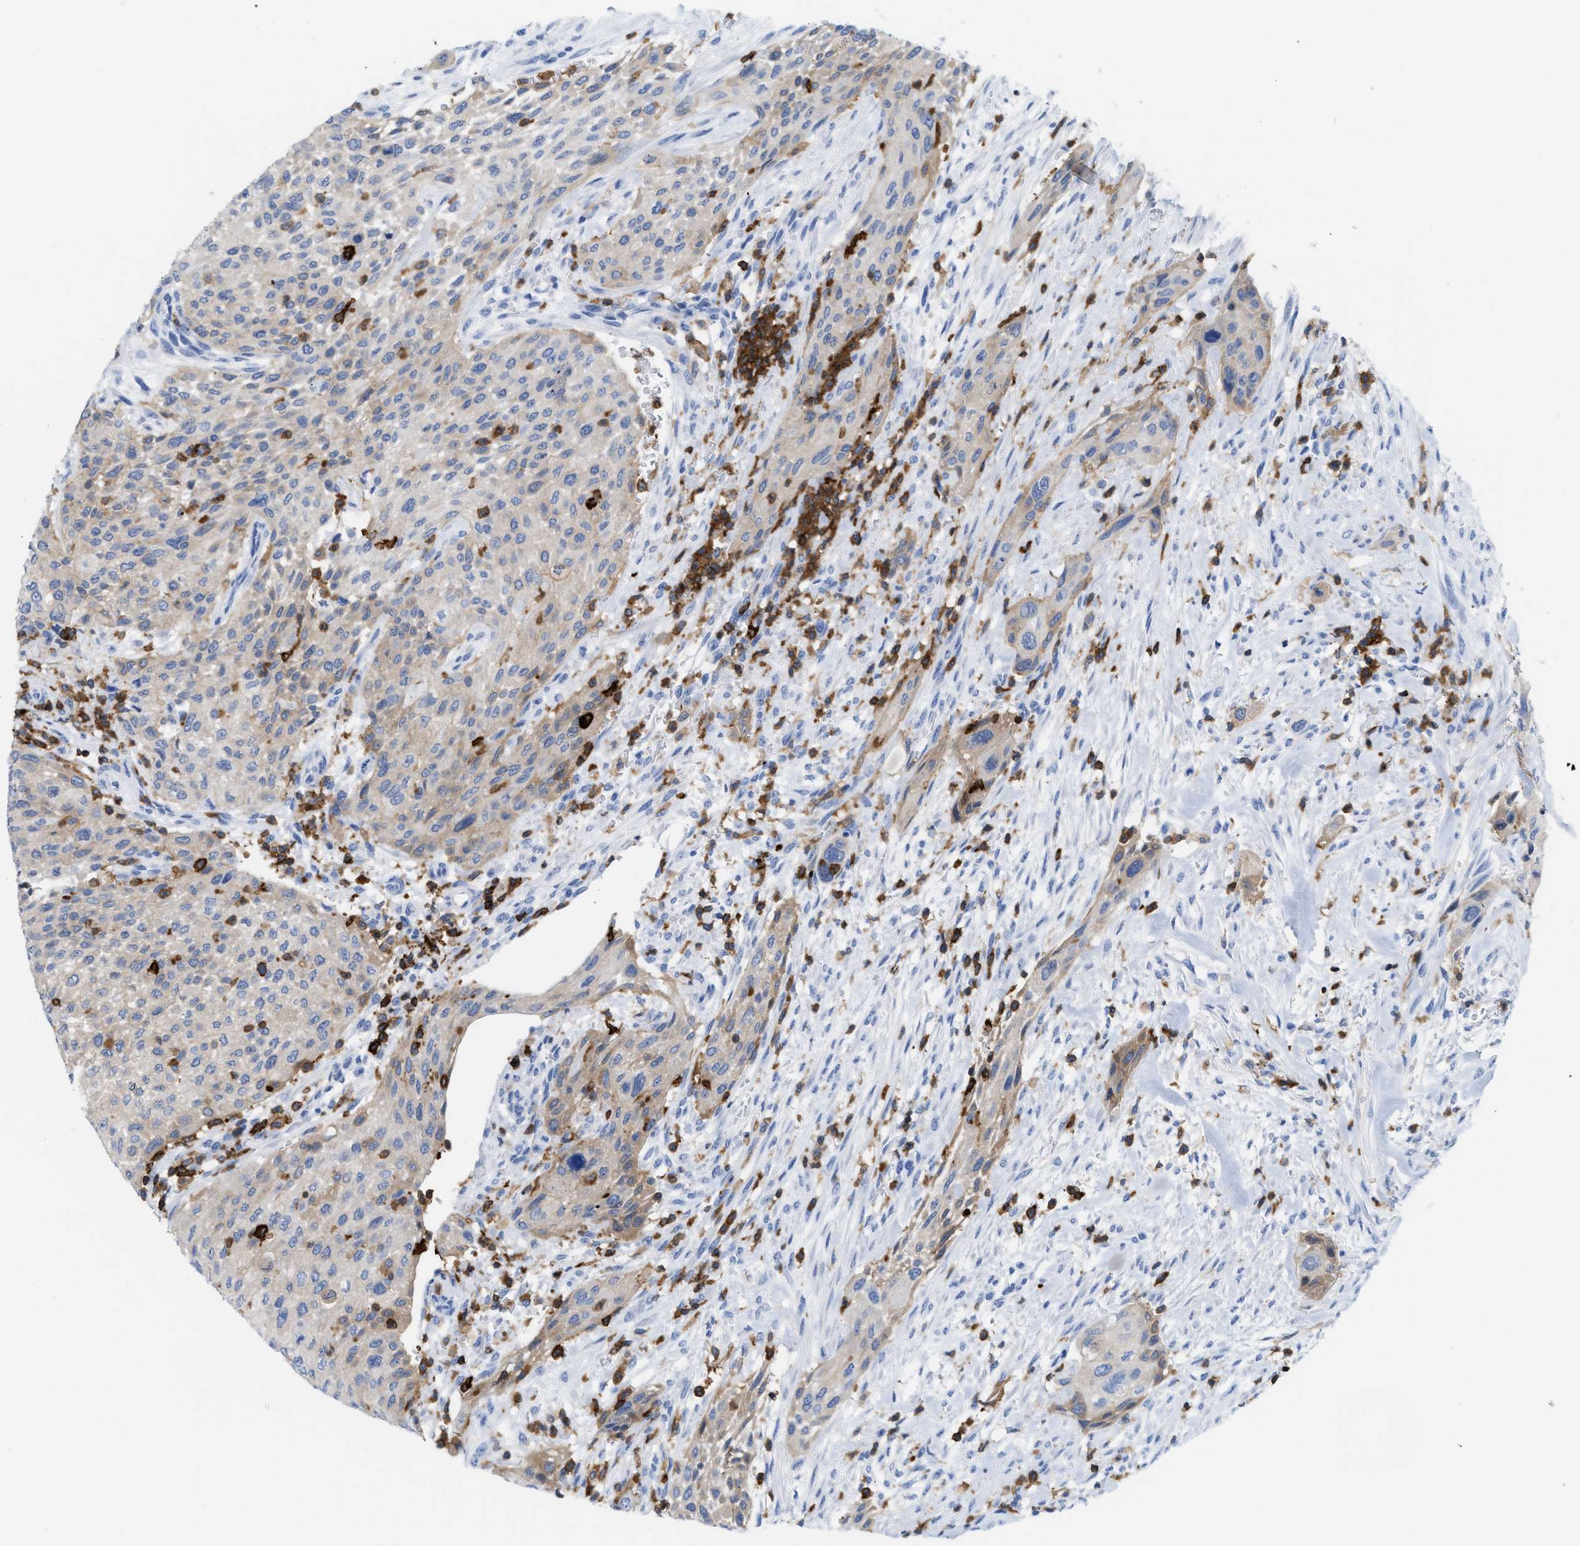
{"staining": {"intensity": "negative", "quantity": "none", "location": "none"}, "tissue": "urothelial cancer", "cell_type": "Tumor cells", "image_type": "cancer", "snomed": [{"axis": "morphology", "description": "Urothelial carcinoma, Low grade"}, {"axis": "morphology", "description": "Urothelial carcinoma, High grade"}, {"axis": "topography", "description": "Urinary bladder"}], "caption": "This is an IHC photomicrograph of human high-grade urothelial carcinoma. There is no expression in tumor cells.", "gene": "LCP1", "patient": {"sex": "male", "age": 35}}